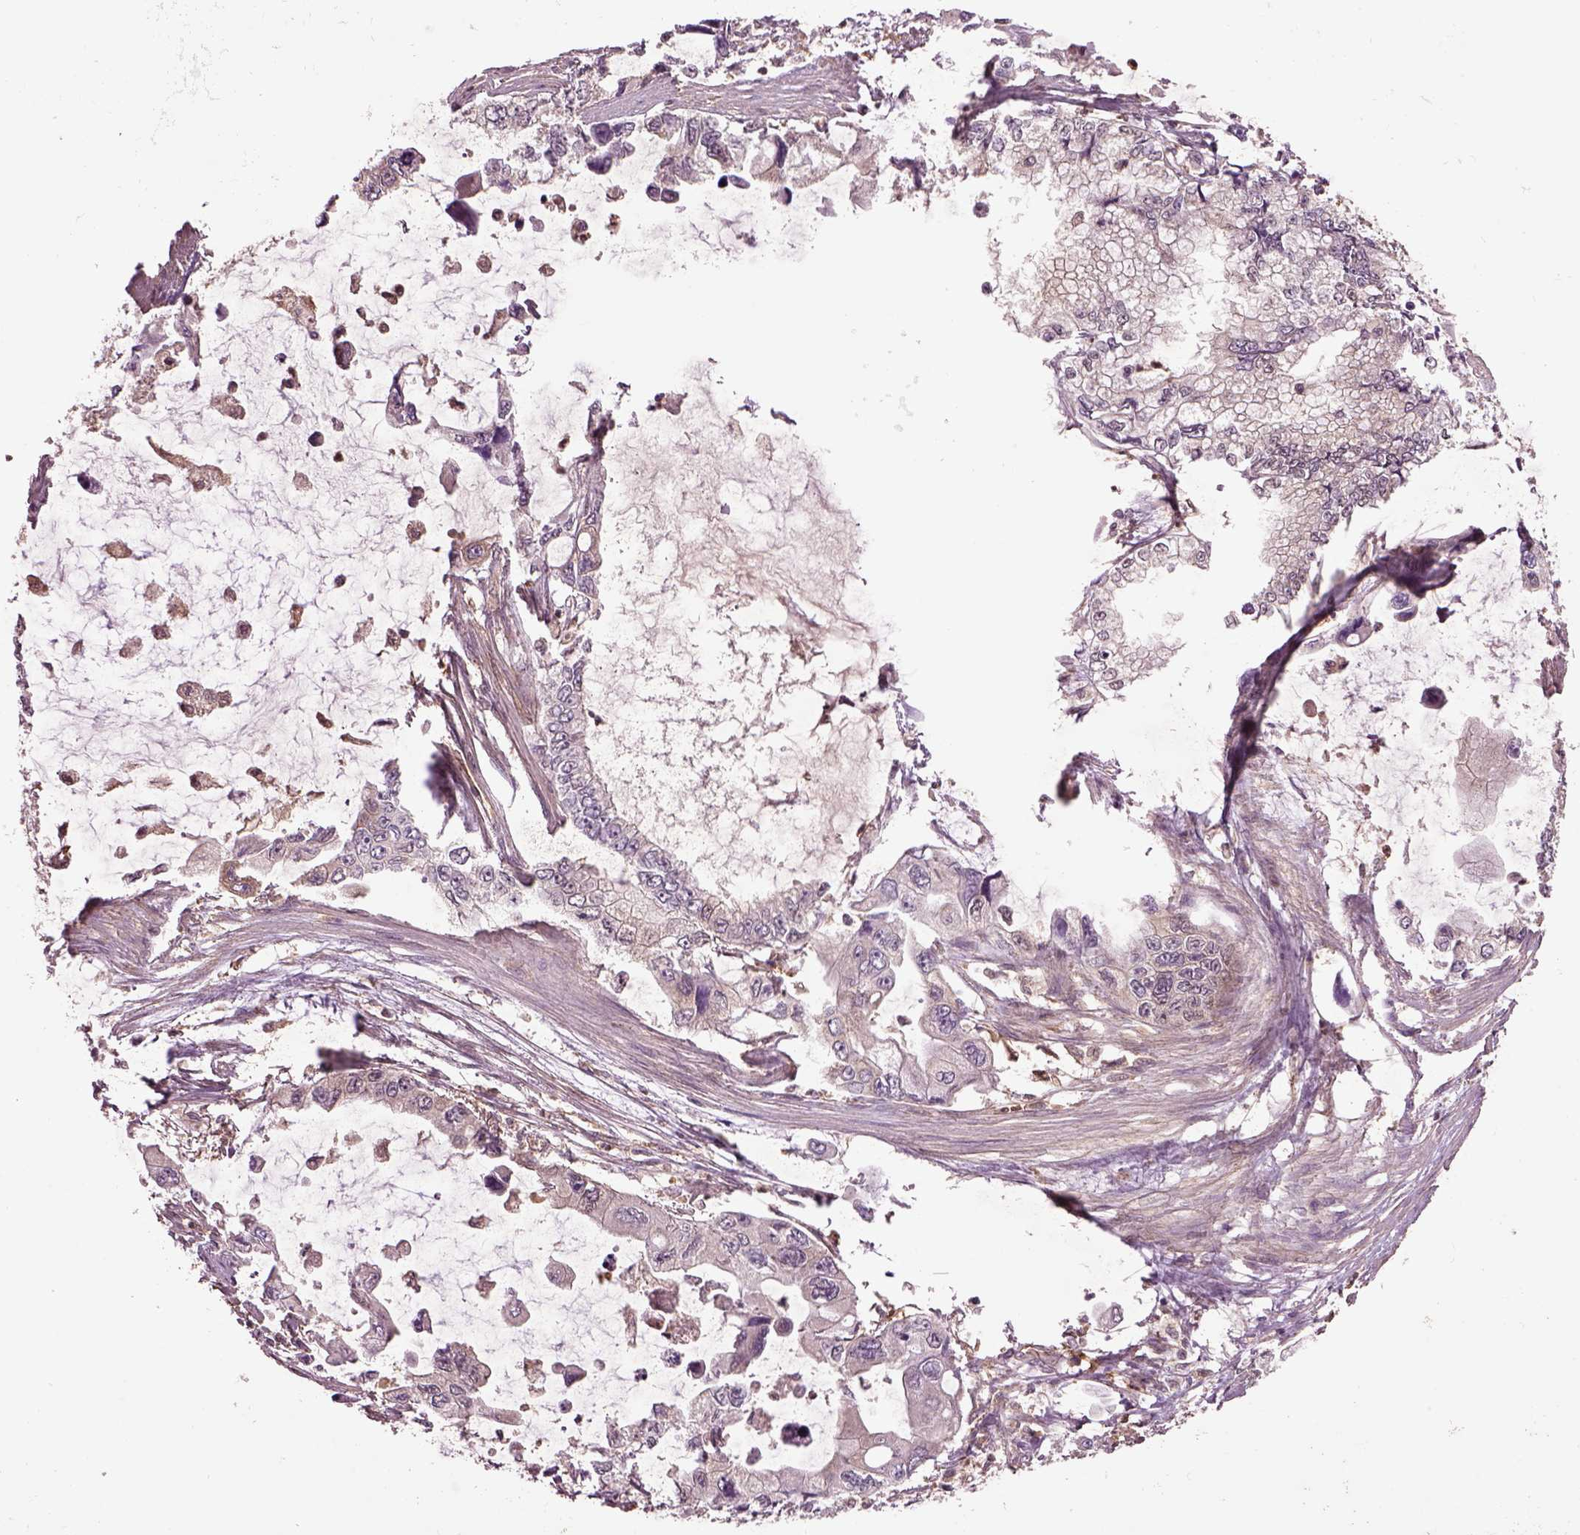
{"staining": {"intensity": "negative", "quantity": "none", "location": "none"}, "tissue": "stomach cancer", "cell_type": "Tumor cells", "image_type": "cancer", "snomed": [{"axis": "morphology", "description": "Adenocarcinoma, NOS"}, {"axis": "topography", "description": "Pancreas"}, {"axis": "topography", "description": "Stomach, upper"}, {"axis": "topography", "description": "Stomach"}], "caption": "This is an immunohistochemistry (IHC) micrograph of stomach cancer (adenocarcinoma). There is no staining in tumor cells.", "gene": "MDP1", "patient": {"sex": "male", "age": 77}}